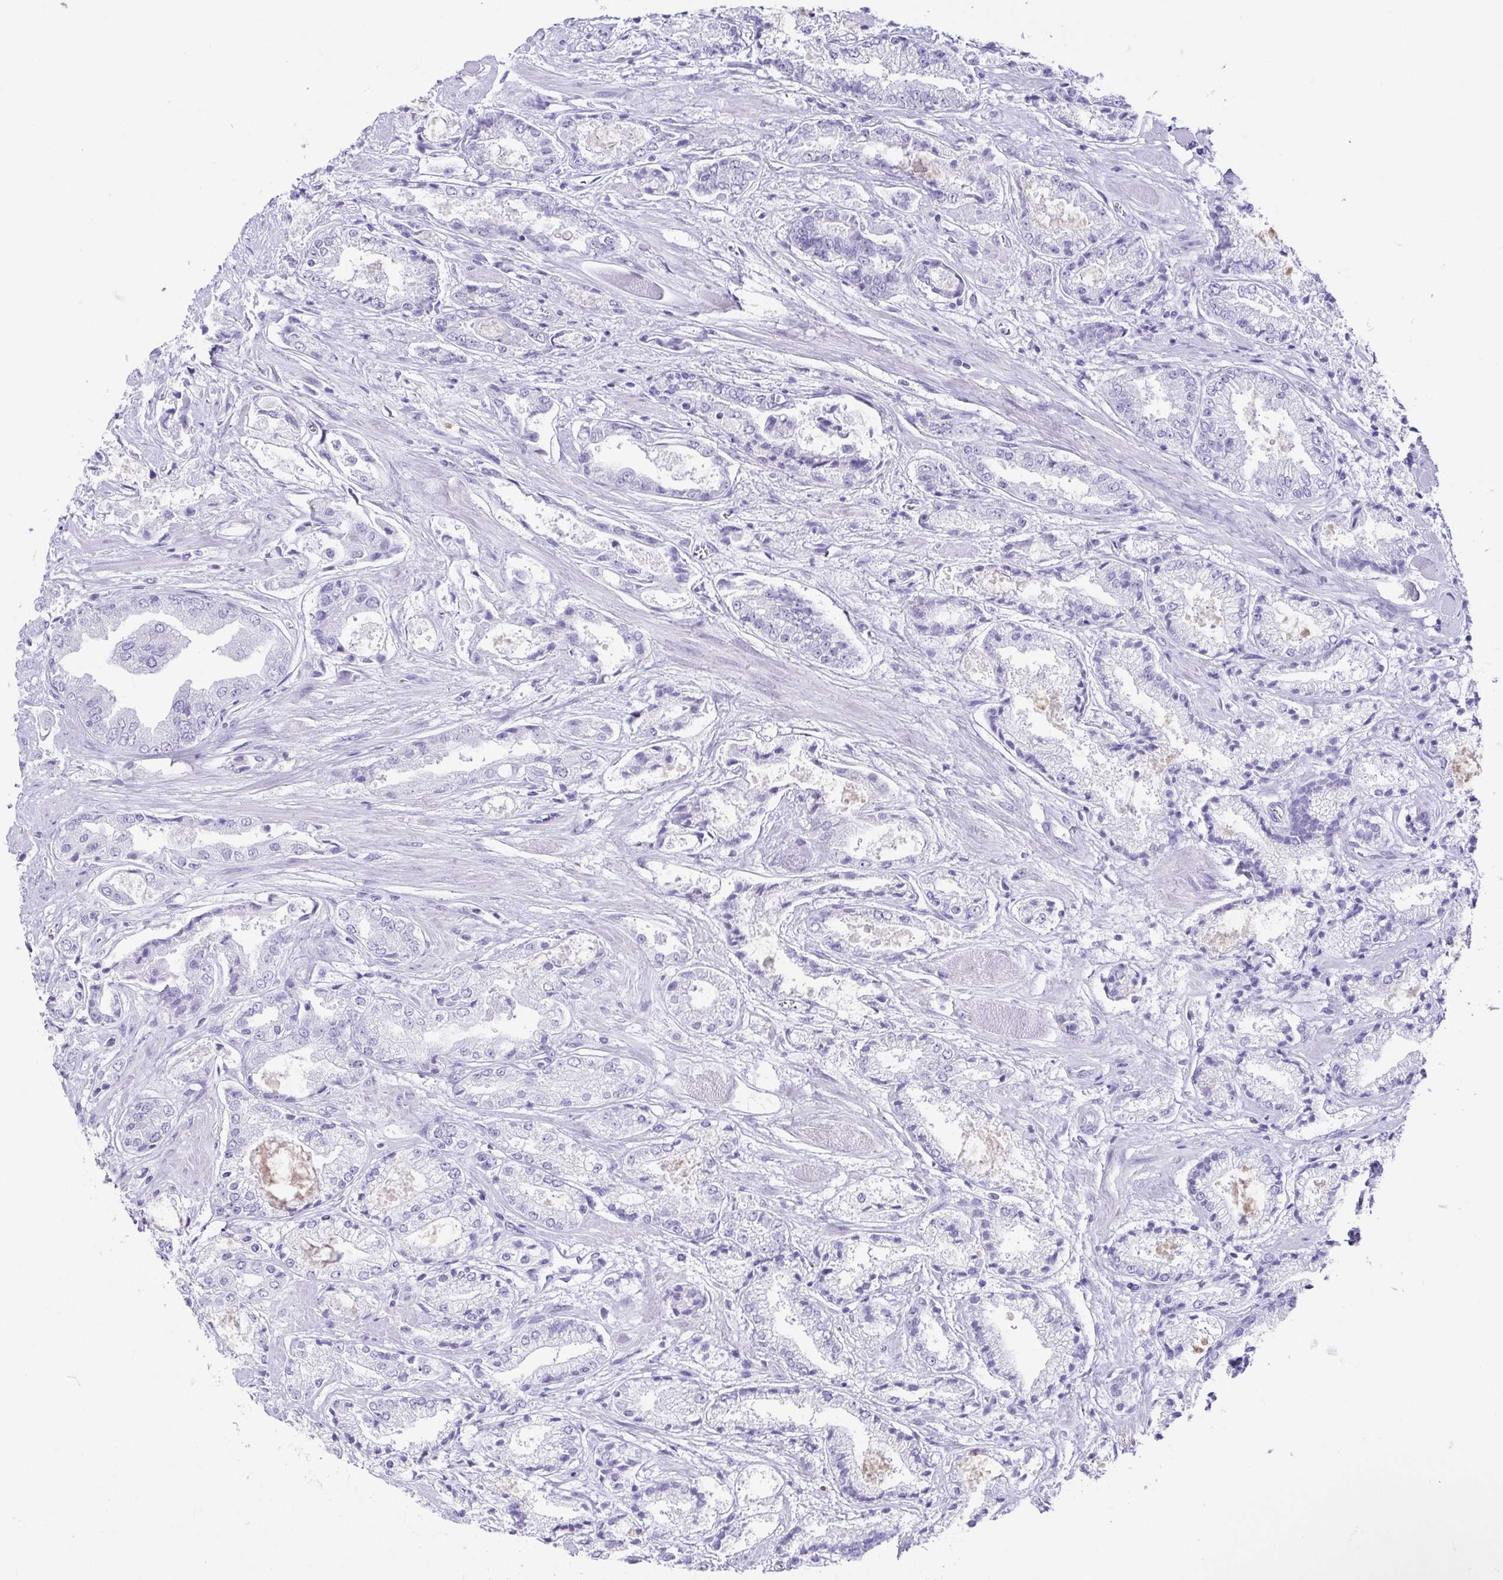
{"staining": {"intensity": "negative", "quantity": "none", "location": "none"}, "tissue": "prostate cancer", "cell_type": "Tumor cells", "image_type": "cancer", "snomed": [{"axis": "morphology", "description": "Adenocarcinoma, High grade"}, {"axis": "topography", "description": "Prostate"}], "caption": "IHC histopathology image of prostate adenocarcinoma (high-grade) stained for a protein (brown), which reveals no staining in tumor cells. The staining was performed using DAB to visualize the protein expression in brown, while the nuclei were stained in blue with hematoxylin (Magnification: 20x).", "gene": "CD164L2", "patient": {"sex": "male", "age": 64}}